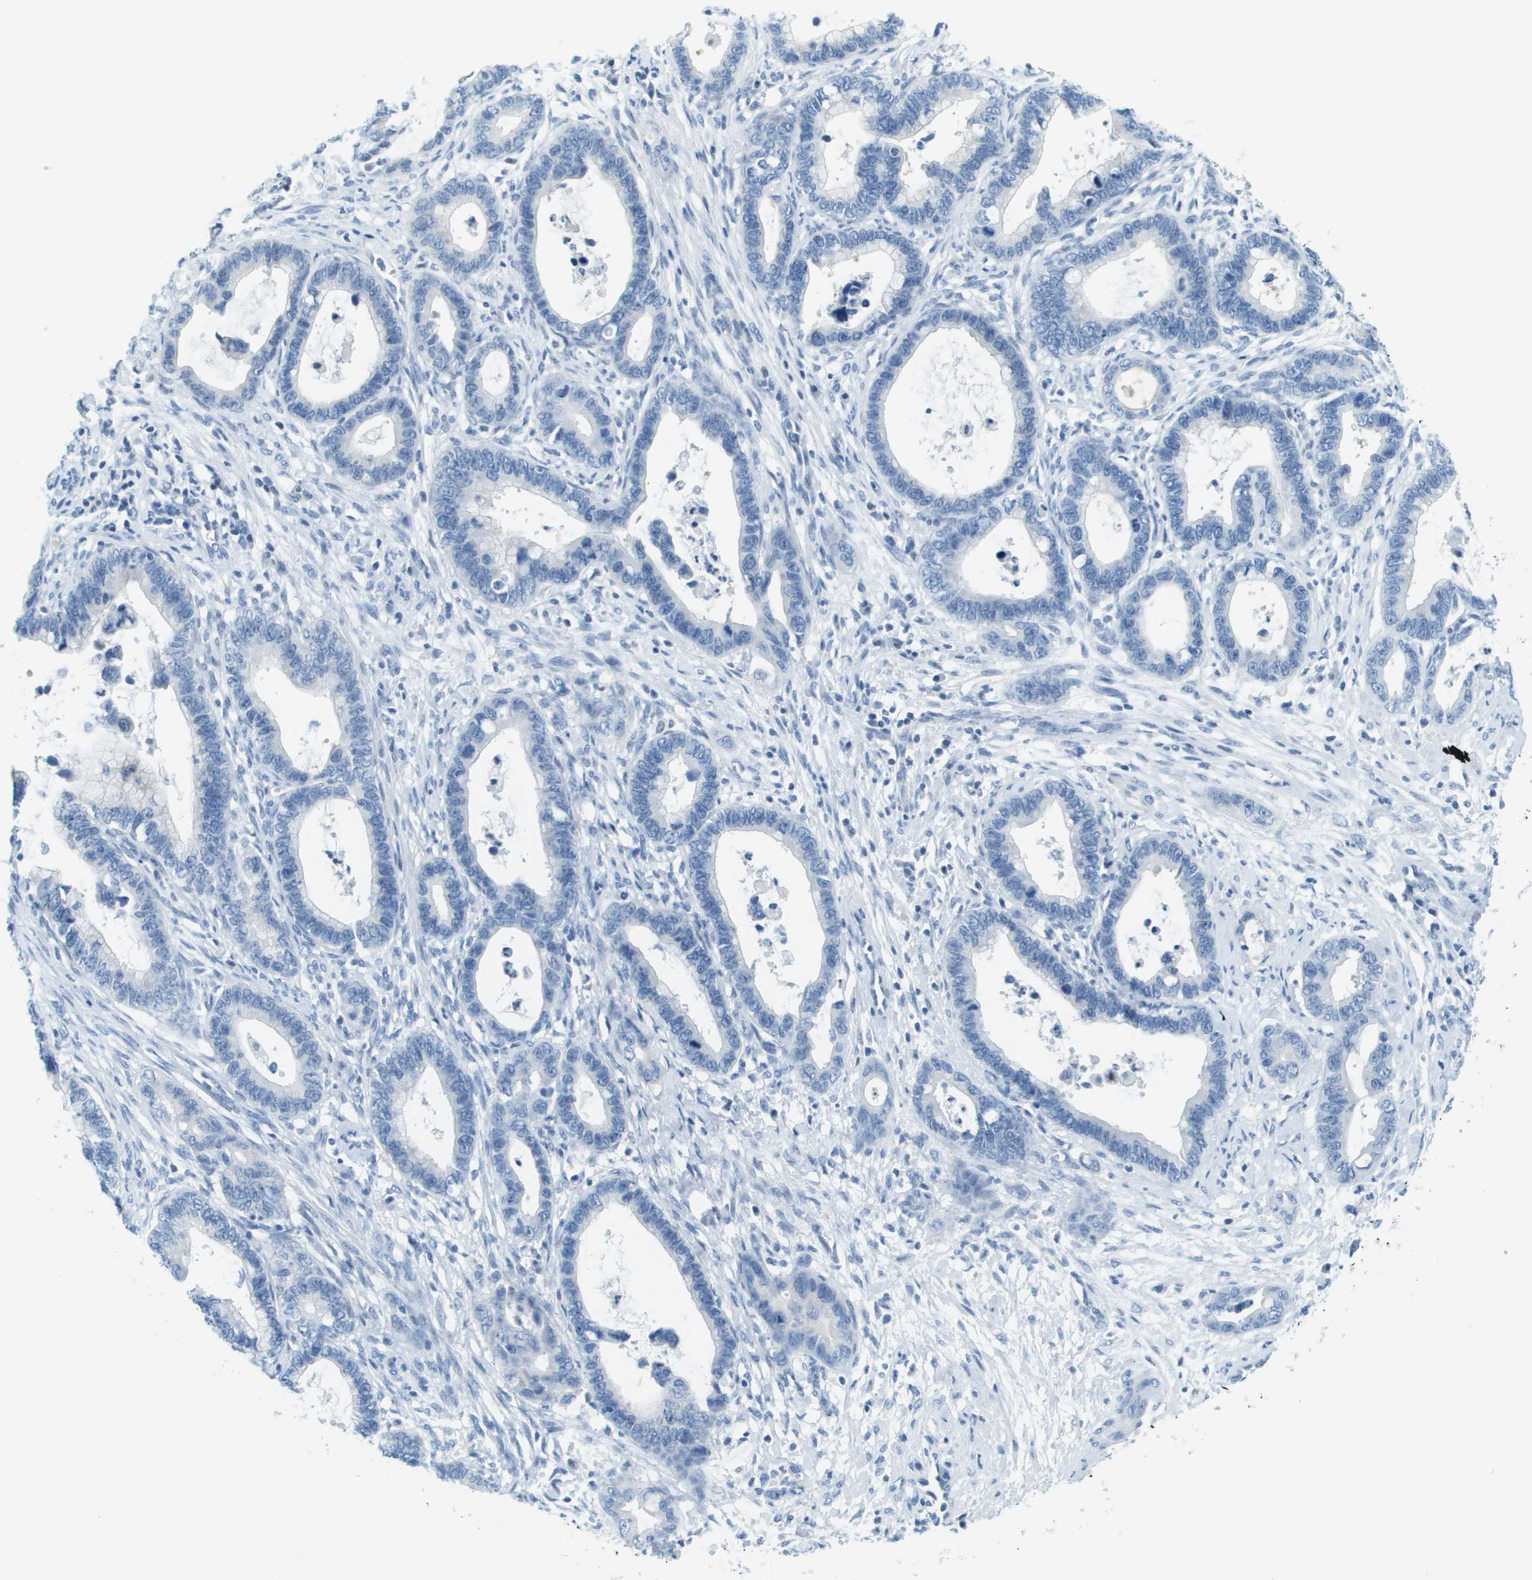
{"staining": {"intensity": "negative", "quantity": "none", "location": "none"}, "tissue": "cervical cancer", "cell_type": "Tumor cells", "image_type": "cancer", "snomed": [{"axis": "morphology", "description": "Adenocarcinoma, NOS"}, {"axis": "topography", "description": "Cervix"}], "caption": "Histopathology image shows no significant protein expression in tumor cells of adenocarcinoma (cervical). Nuclei are stained in blue.", "gene": "CDHR2", "patient": {"sex": "female", "age": 44}}